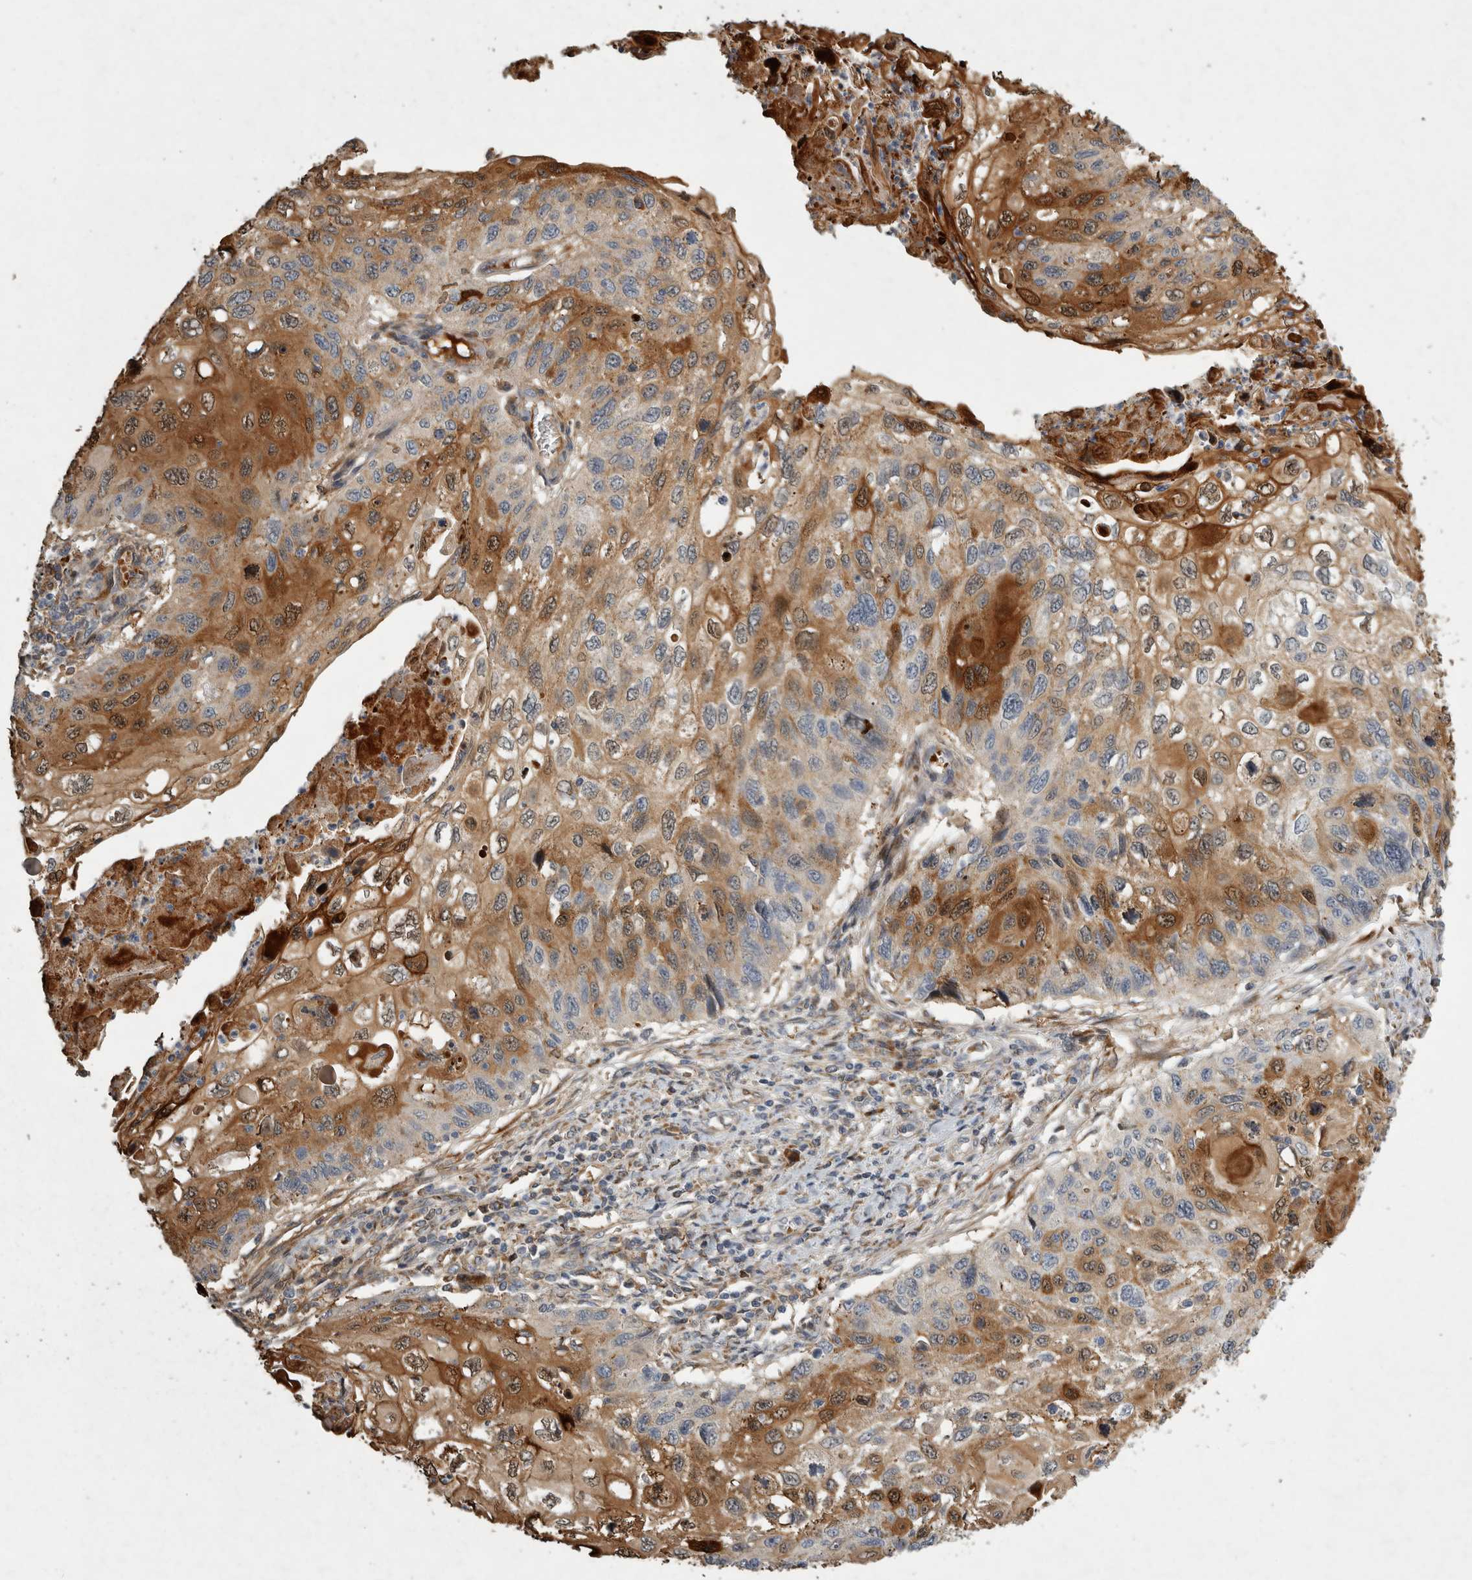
{"staining": {"intensity": "moderate", "quantity": ">75%", "location": "cytoplasmic/membranous"}, "tissue": "cervical cancer", "cell_type": "Tumor cells", "image_type": "cancer", "snomed": [{"axis": "morphology", "description": "Squamous cell carcinoma, NOS"}, {"axis": "topography", "description": "Cervix"}], "caption": "About >75% of tumor cells in cervical cancer (squamous cell carcinoma) demonstrate moderate cytoplasmic/membranous protein staining as visualized by brown immunohistochemical staining.", "gene": "MPDZ", "patient": {"sex": "female", "age": 70}}